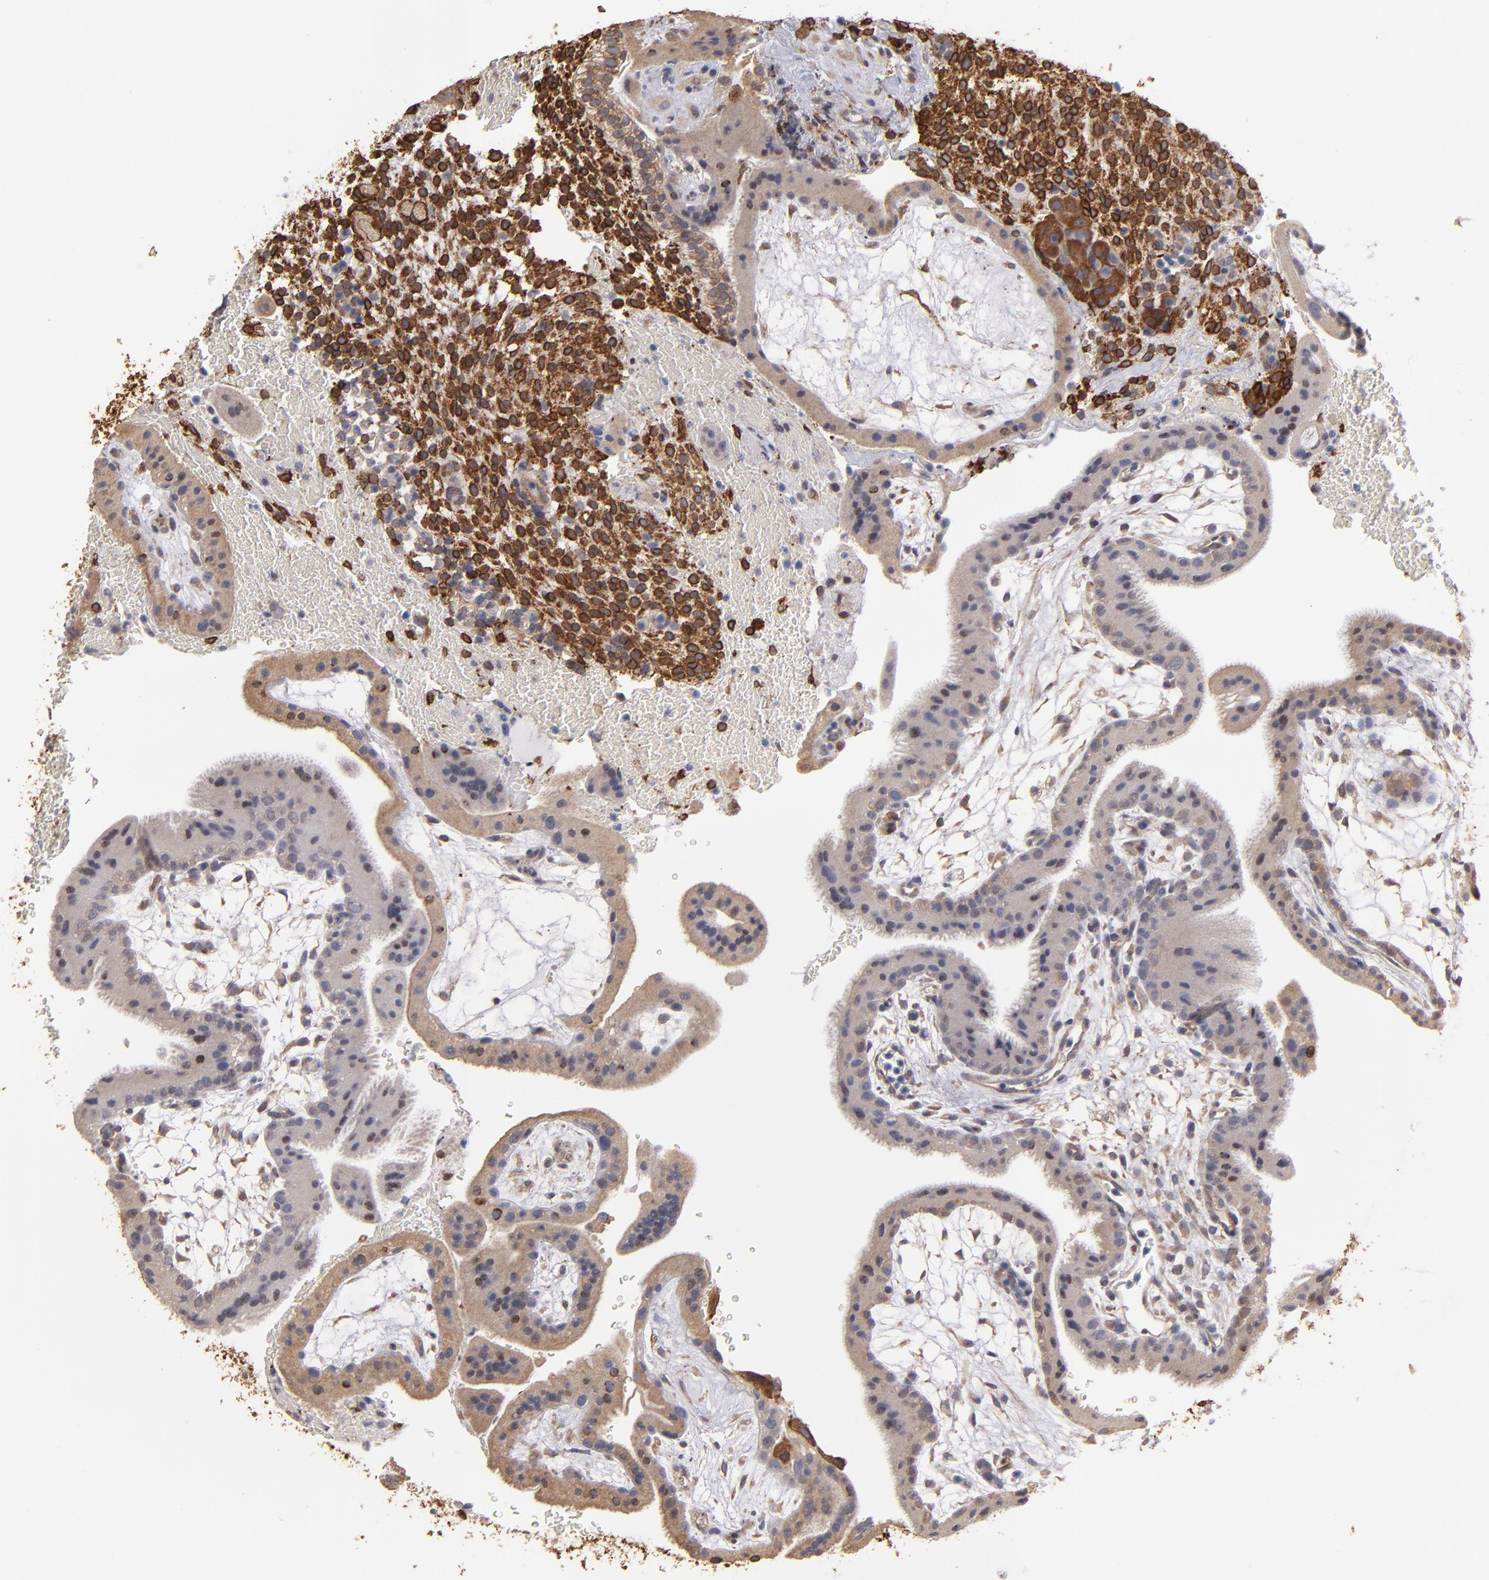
{"staining": {"intensity": "moderate", "quantity": ">75%", "location": "cytoplasmic/membranous,nuclear"}, "tissue": "placenta", "cell_type": "Trophoblastic cells", "image_type": "normal", "snomed": [{"axis": "morphology", "description": "Normal tissue, NOS"}, {"axis": "topography", "description": "Placenta"}], "caption": "Protein expression analysis of benign placenta displays moderate cytoplasmic/membranous,nuclear staining in approximately >75% of trophoblastic cells.", "gene": "PGRMC1", "patient": {"sex": "female", "age": 19}}